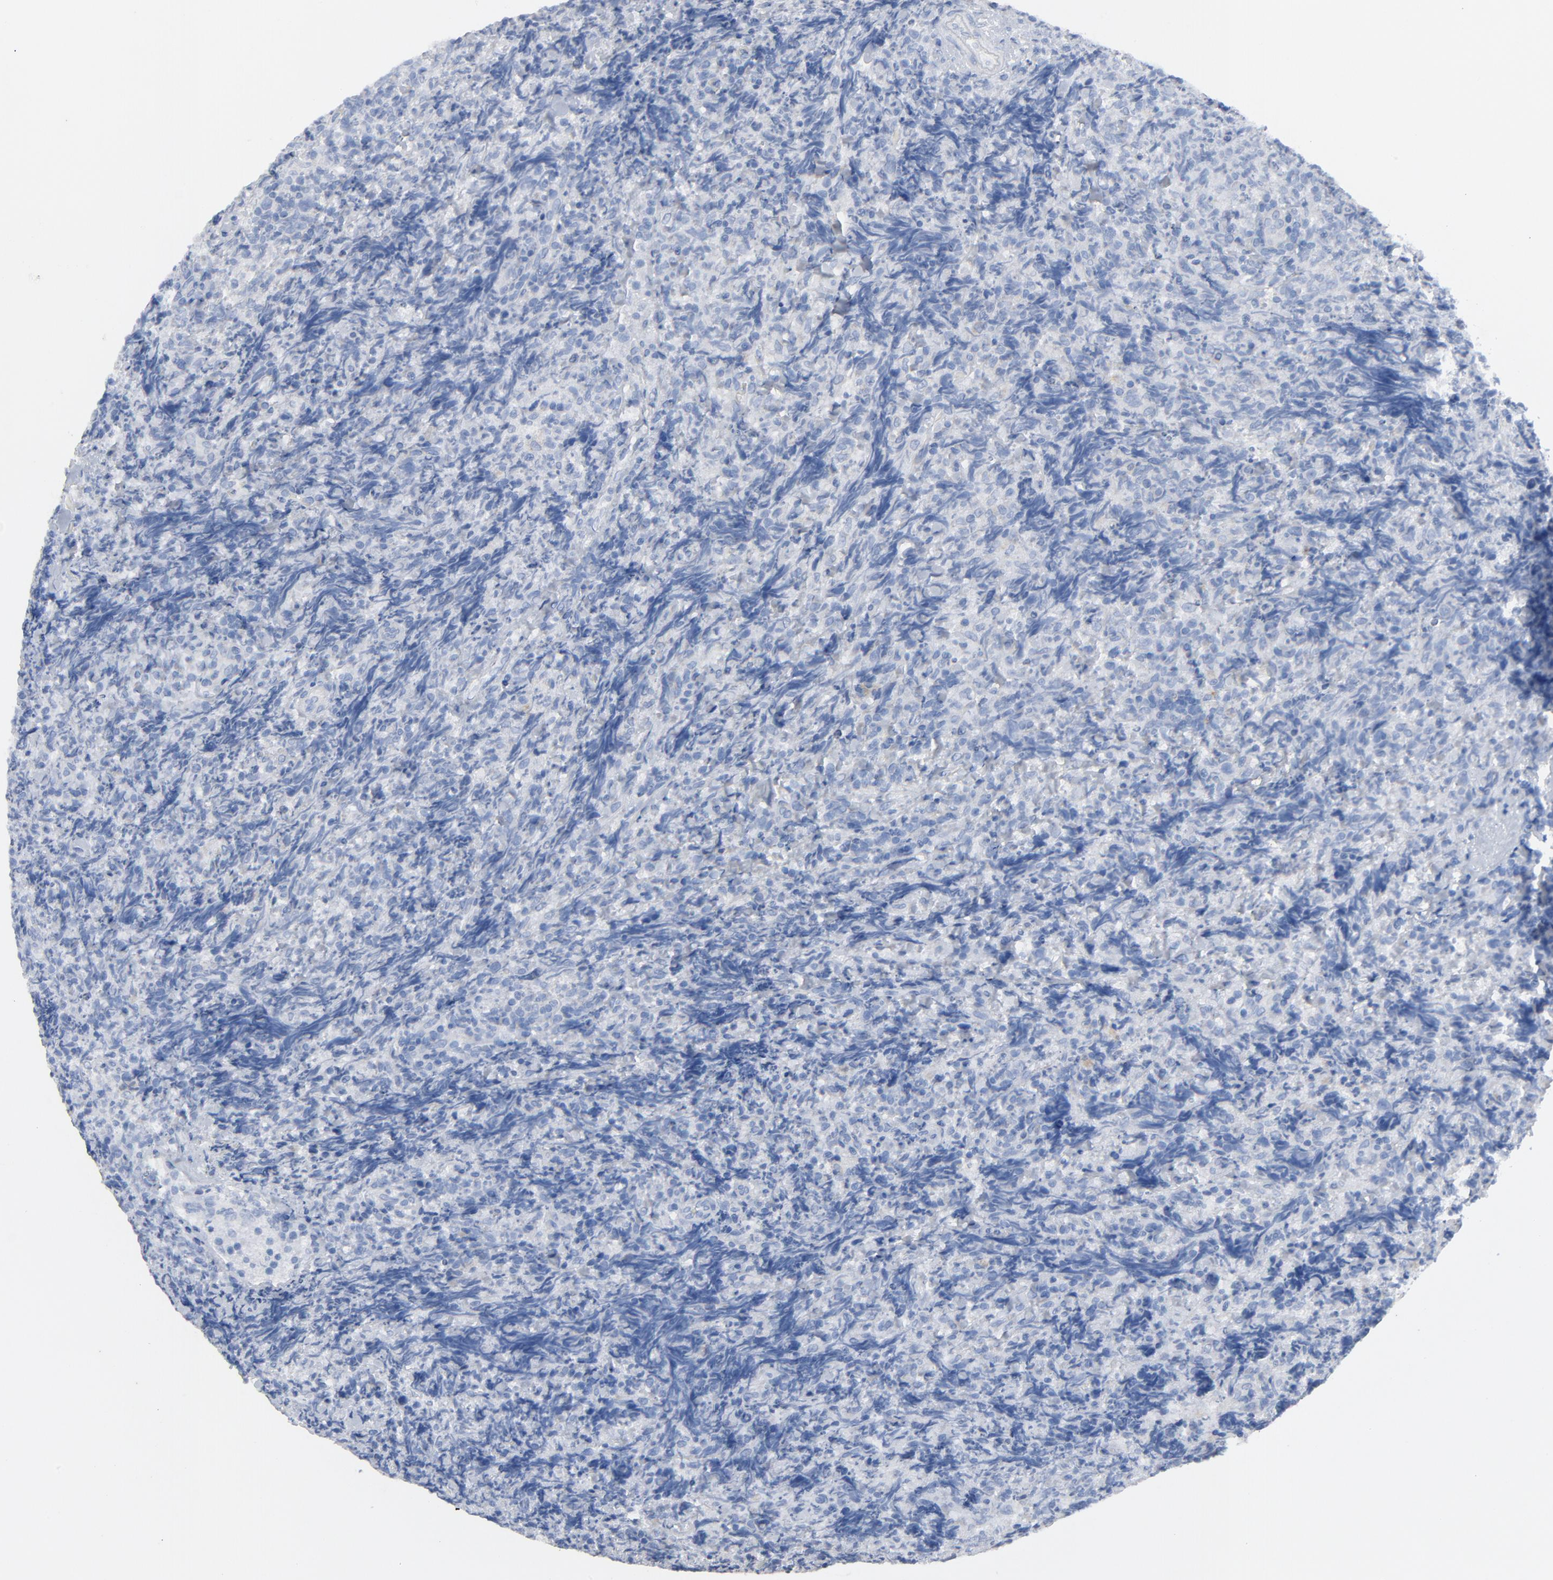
{"staining": {"intensity": "negative", "quantity": "none", "location": "none"}, "tissue": "lymphoma", "cell_type": "Tumor cells", "image_type": "cancer", "snomed": [{"axis": "morphology", "description": "Malignant lymphoma, non-Hodgkin's type, High grade"}, {"axis": "topography", "description": "Tonsil"}], "caption": "Tumor cells show no significant expression in lymphoma.", "gene": "C14orf119", "patient": {"sex": "female", "age": 36}}